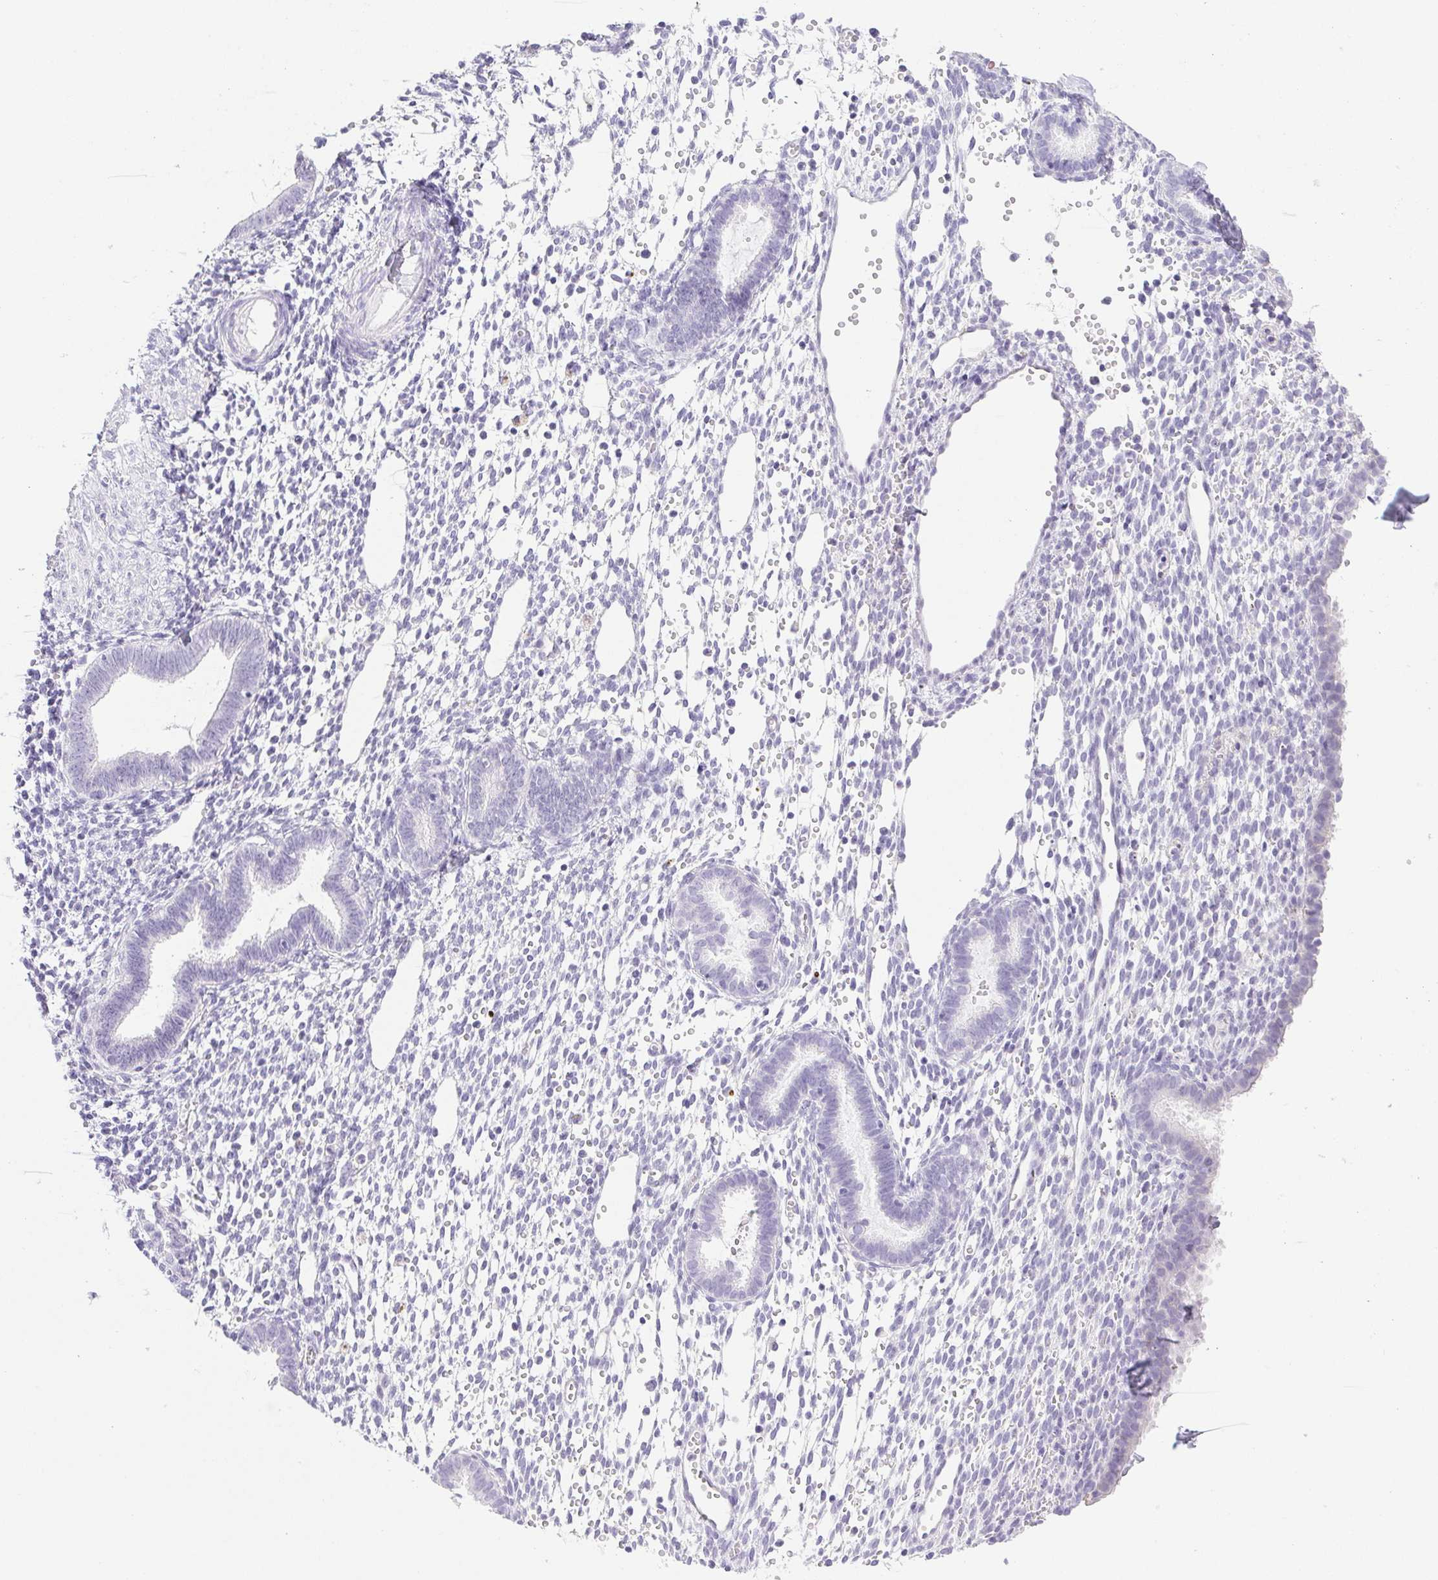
{"staining": {"intensity": "negative", "quantity": "none", "location": "none"}, "tissue": "endometrium", "cell_type": "Cells in endometrial stroma", "image_type": "normal", "snomed": [{"axis": "morphology", "description": "Normal tissue, NOS"}, {"axis": "topography", "description": "Endometrium"}], "caption": "Endometrium was stained to show a protein in brown. There is no significant expression in cells in endometrial stroma. (DAB immunohistochemistry visualized using brightfield microscopy, high magnification).", "gene": "HLA", "patient": {"sex": "female", "age": 36}}